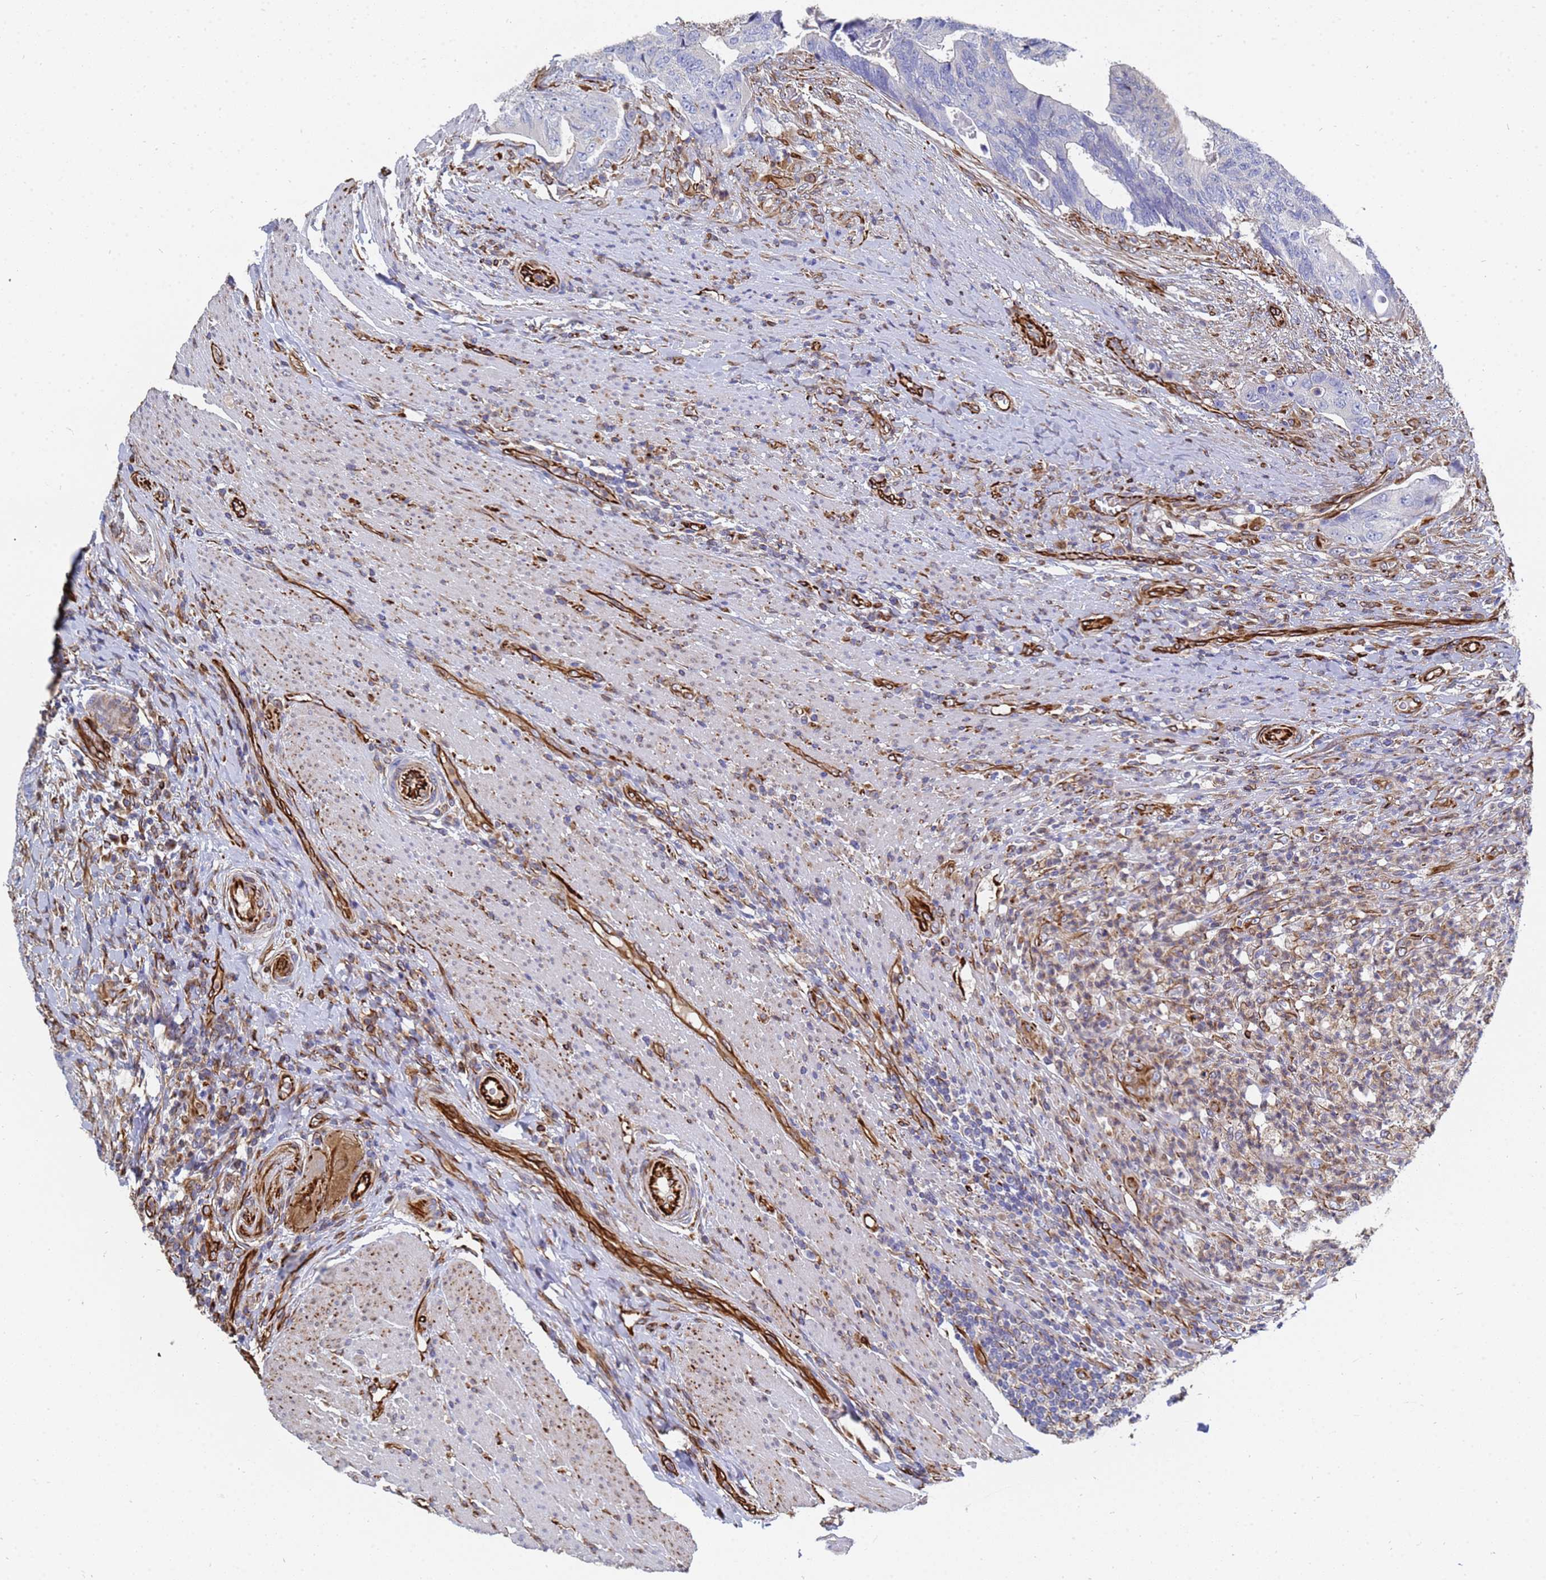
{"staining": {"intensity": "negative", "quantity": "none", "location": "none"}, "tissue": "colorectal cancer", "cell_type": "Tumor cells", "image_type": "cancer", "snomed": [{"axis": "morphology", "description": "Adenocarcinoma, NOS"}, {"axis": "topography", "description": "Colon"}], "caption": "Tumor cells are negative for protein expression in human colorectal adenocarcinoma.", "gene": "SYT13", "patient": {"sex": "female", "age": 67}}